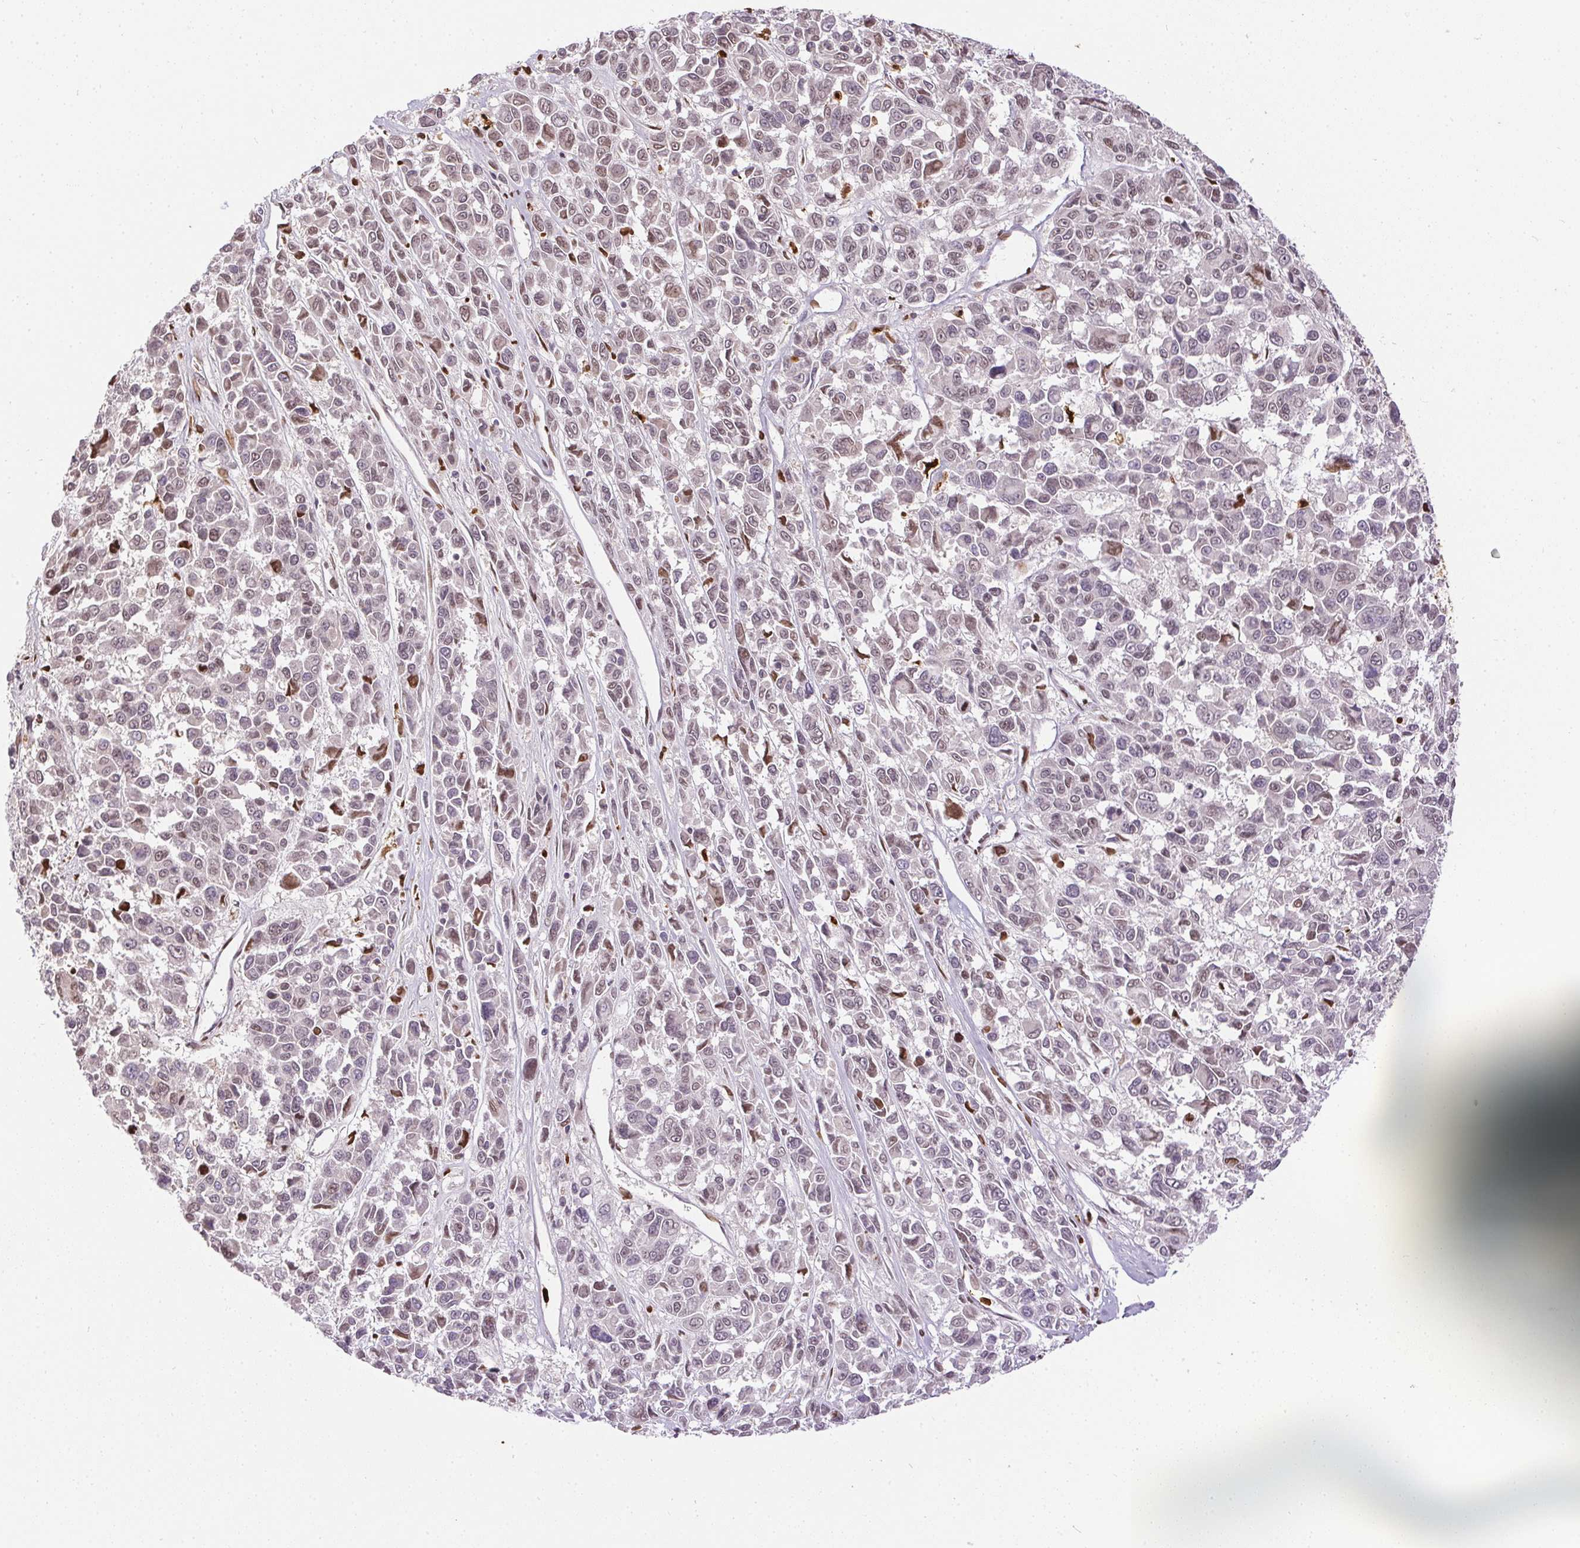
{"staining": {"intensity": "weak", "quantity": "<25%", "location": "nuclear"}, "tissue": "melanoma", "cell_type": "Tumor cells", "image_type": "cancer", "snomed": [{"axis": "morphology", "description": "Malignant melanoma, NOS"}, {"axis": "topography", "description": "Skin"}], "caption": "Tumor cells show no significant staining in melanoma.", "gene": "ORM1", "patient": {"sex": "female", "age": 66}}